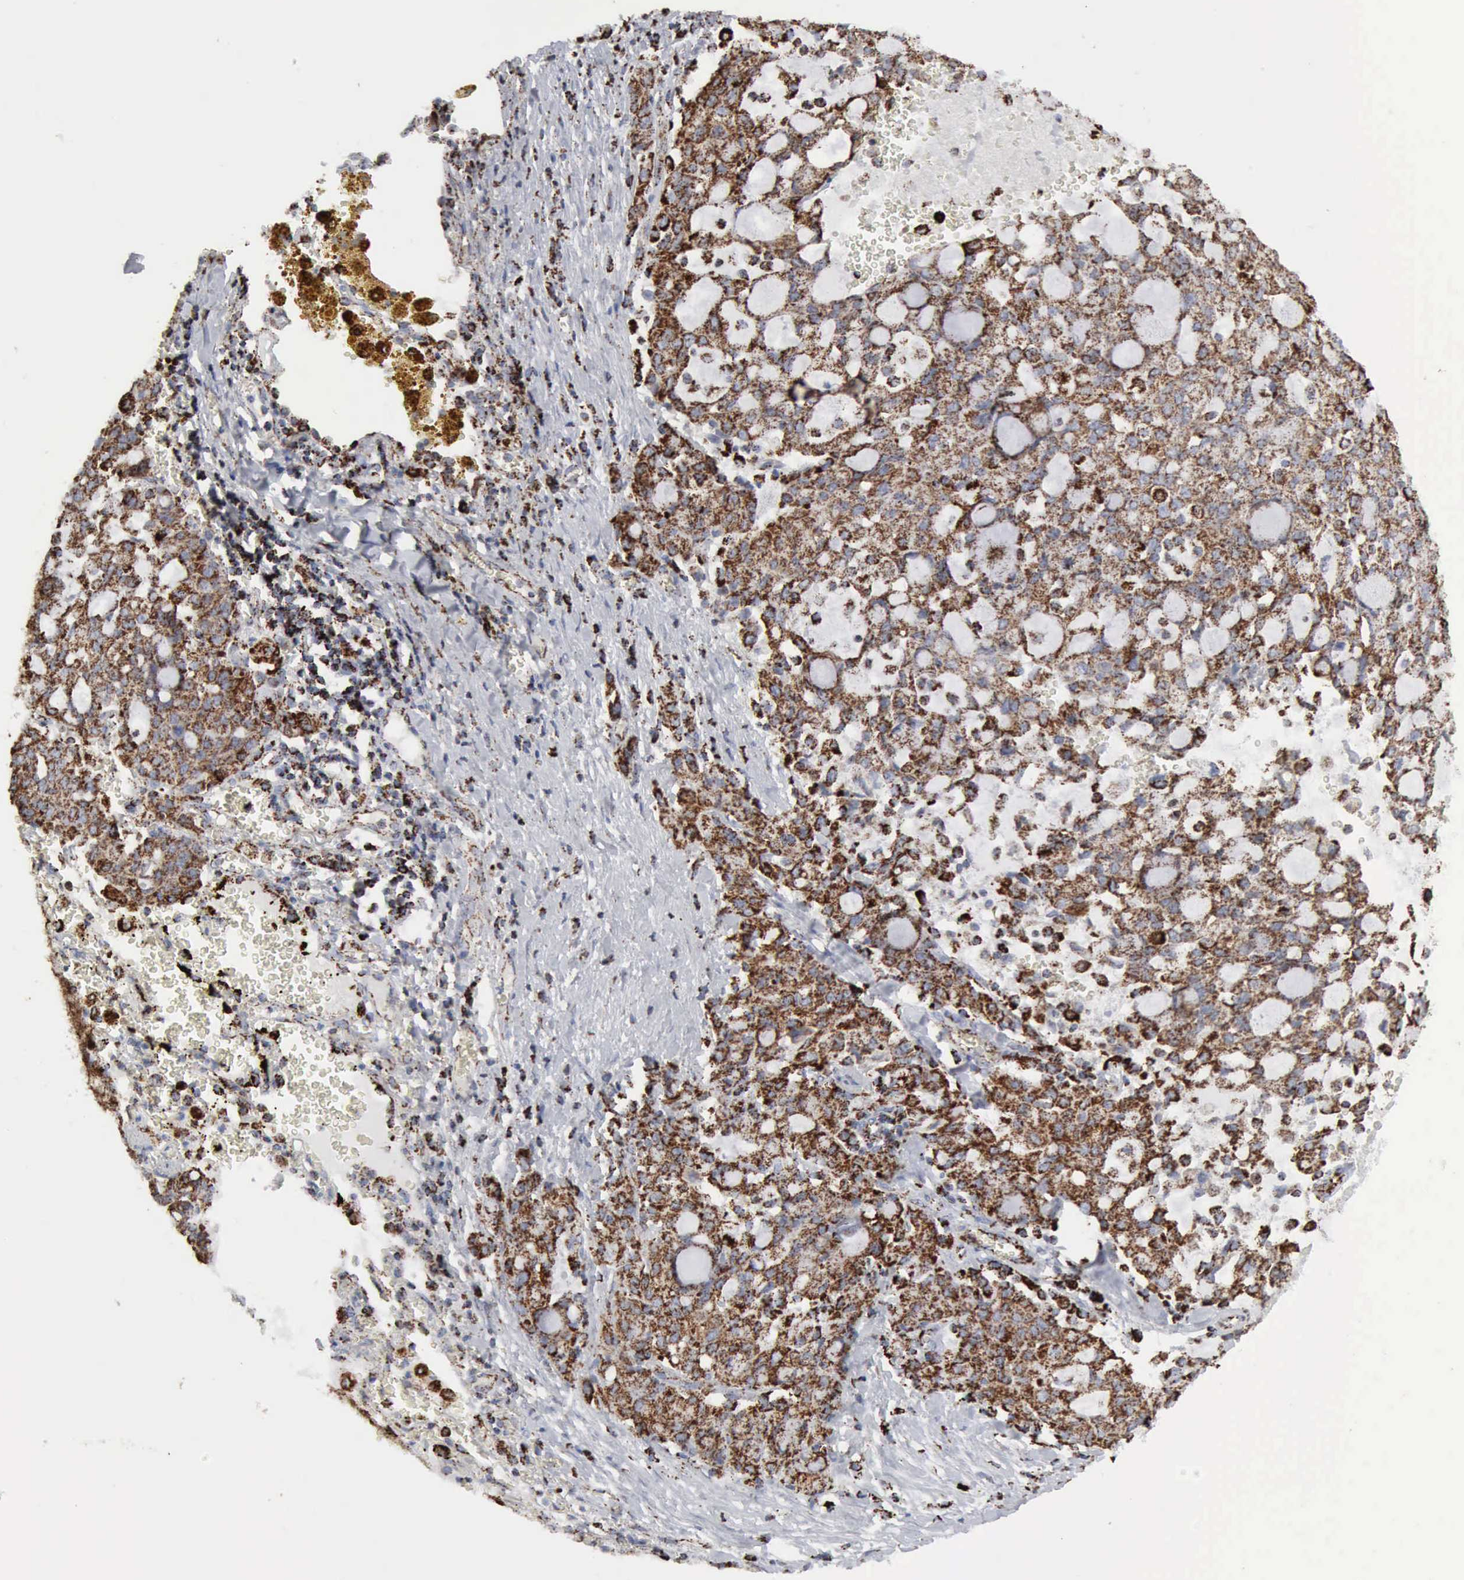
{"staining": {"intensity": "strong", "quantity": ">75%", "location": "cytoplasmic/membranous"}, "tissue": "lung cancer", "cell_type": "Tumor cells", "image_type": "cancer", "snomed": [{"axis": "morphology", "description": "Adenocarcinoma, NOS"}, {"axis": "topography", "description": "Lung"}], "caption": "Strong cytoplasmic/membranous protein positivity is seen in approximately >75% of tumor cells in adenocarcinoma (lung). The staining was performed using DAB (3,3'-diaminobenzidine), with brown indicating positive protein expression. Nuclei are stained blue with hematoxylin.", "gene": "ACO2", "patient": {"sex": "female", "age": 44}}